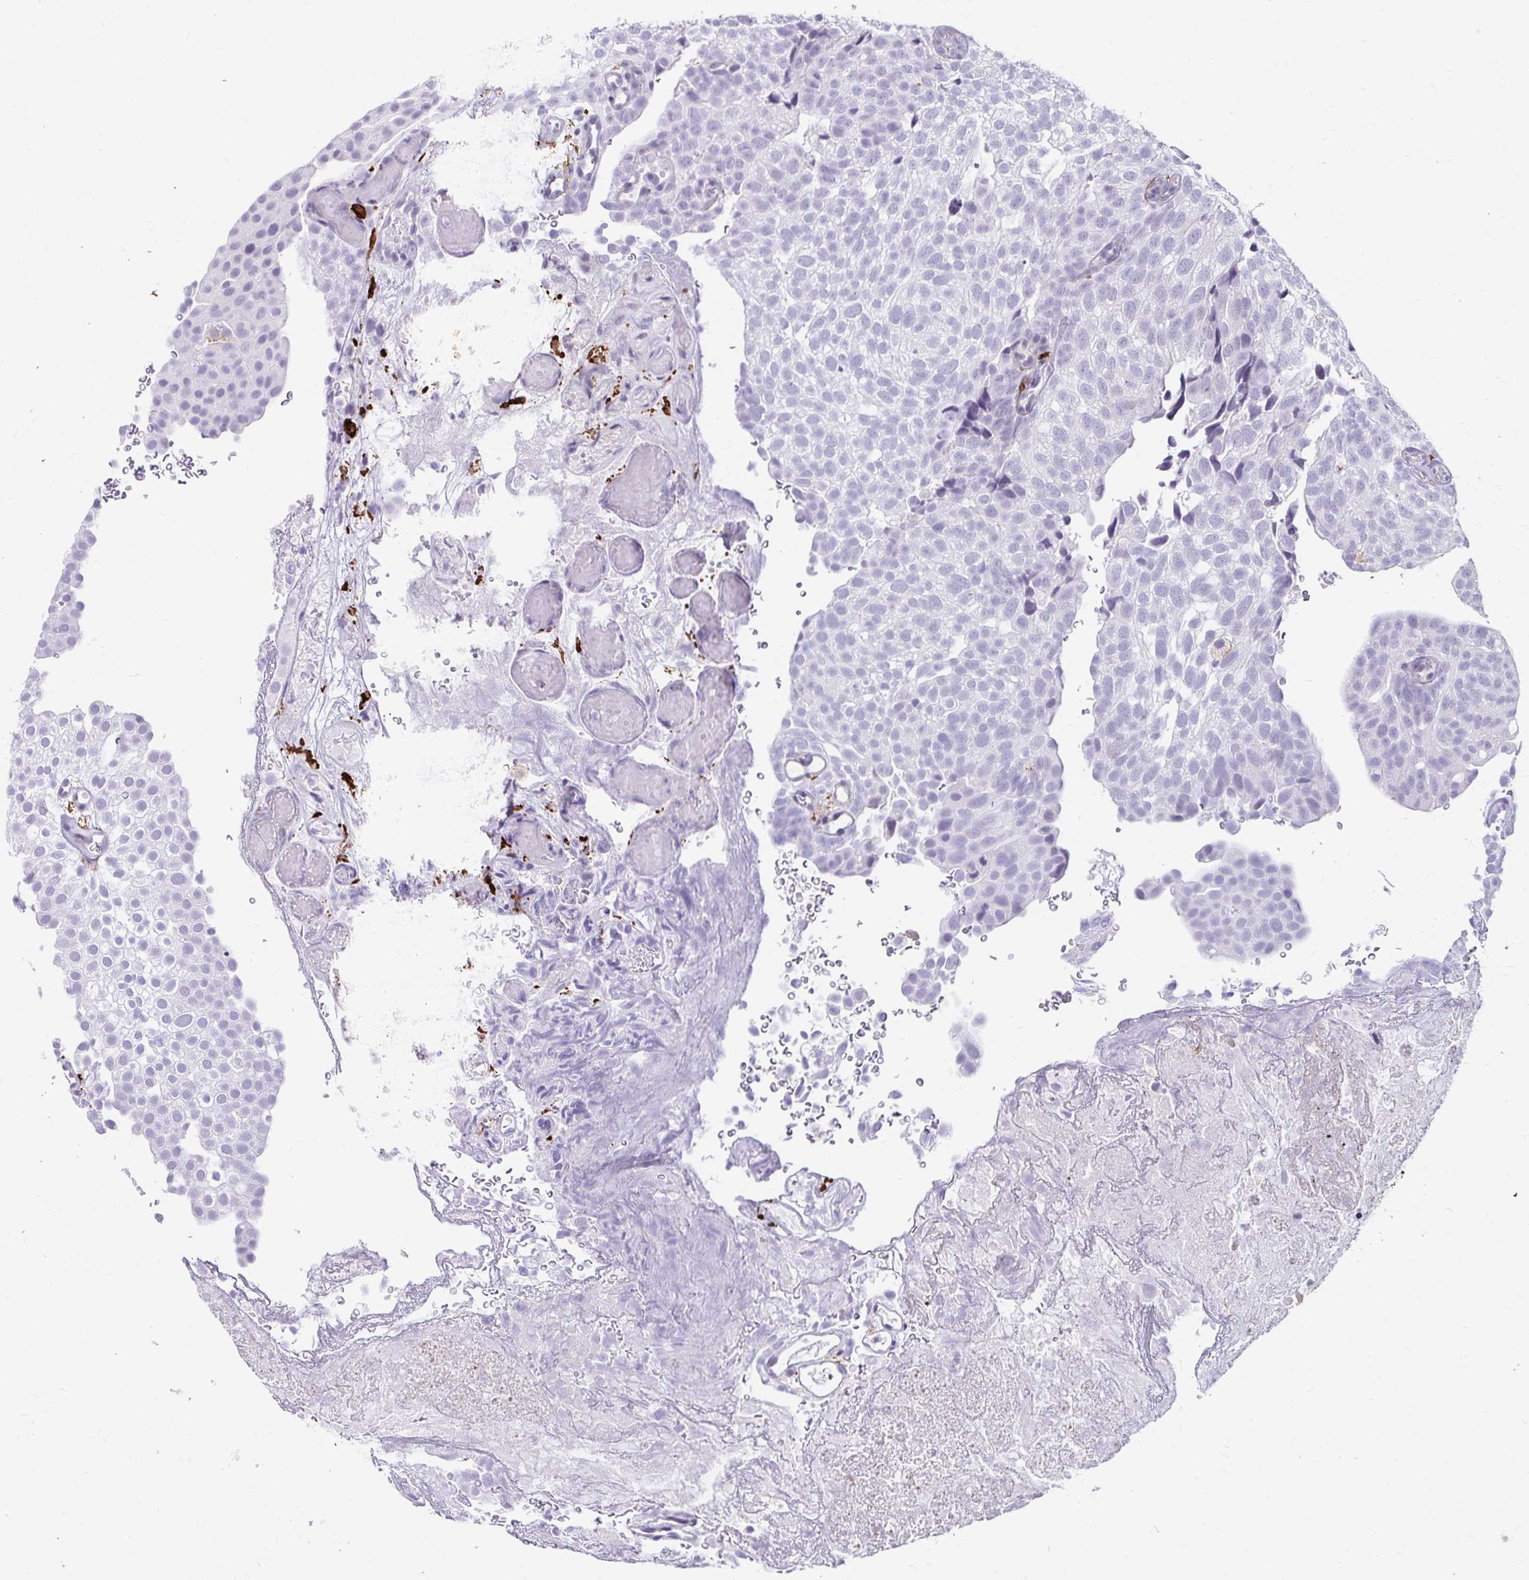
{"staining": {"intensity": "negative", "quantity": "none", "location": "none"}, "tissue": "urothelial cancer", "cell_type": "Tumor cells", "image_type": "cancer", "snomed": [{"axis": "morphology", "description": "Urothelial carcinoma, Low grade"}, {"axis": "topography", "description": "Urinary bladder"}], "caption": "Tumor cells show no significant expression in urothelial carcinoma (low-grade).", "gene": "CD163", "patient": {"sex": "male", "age": 78}}